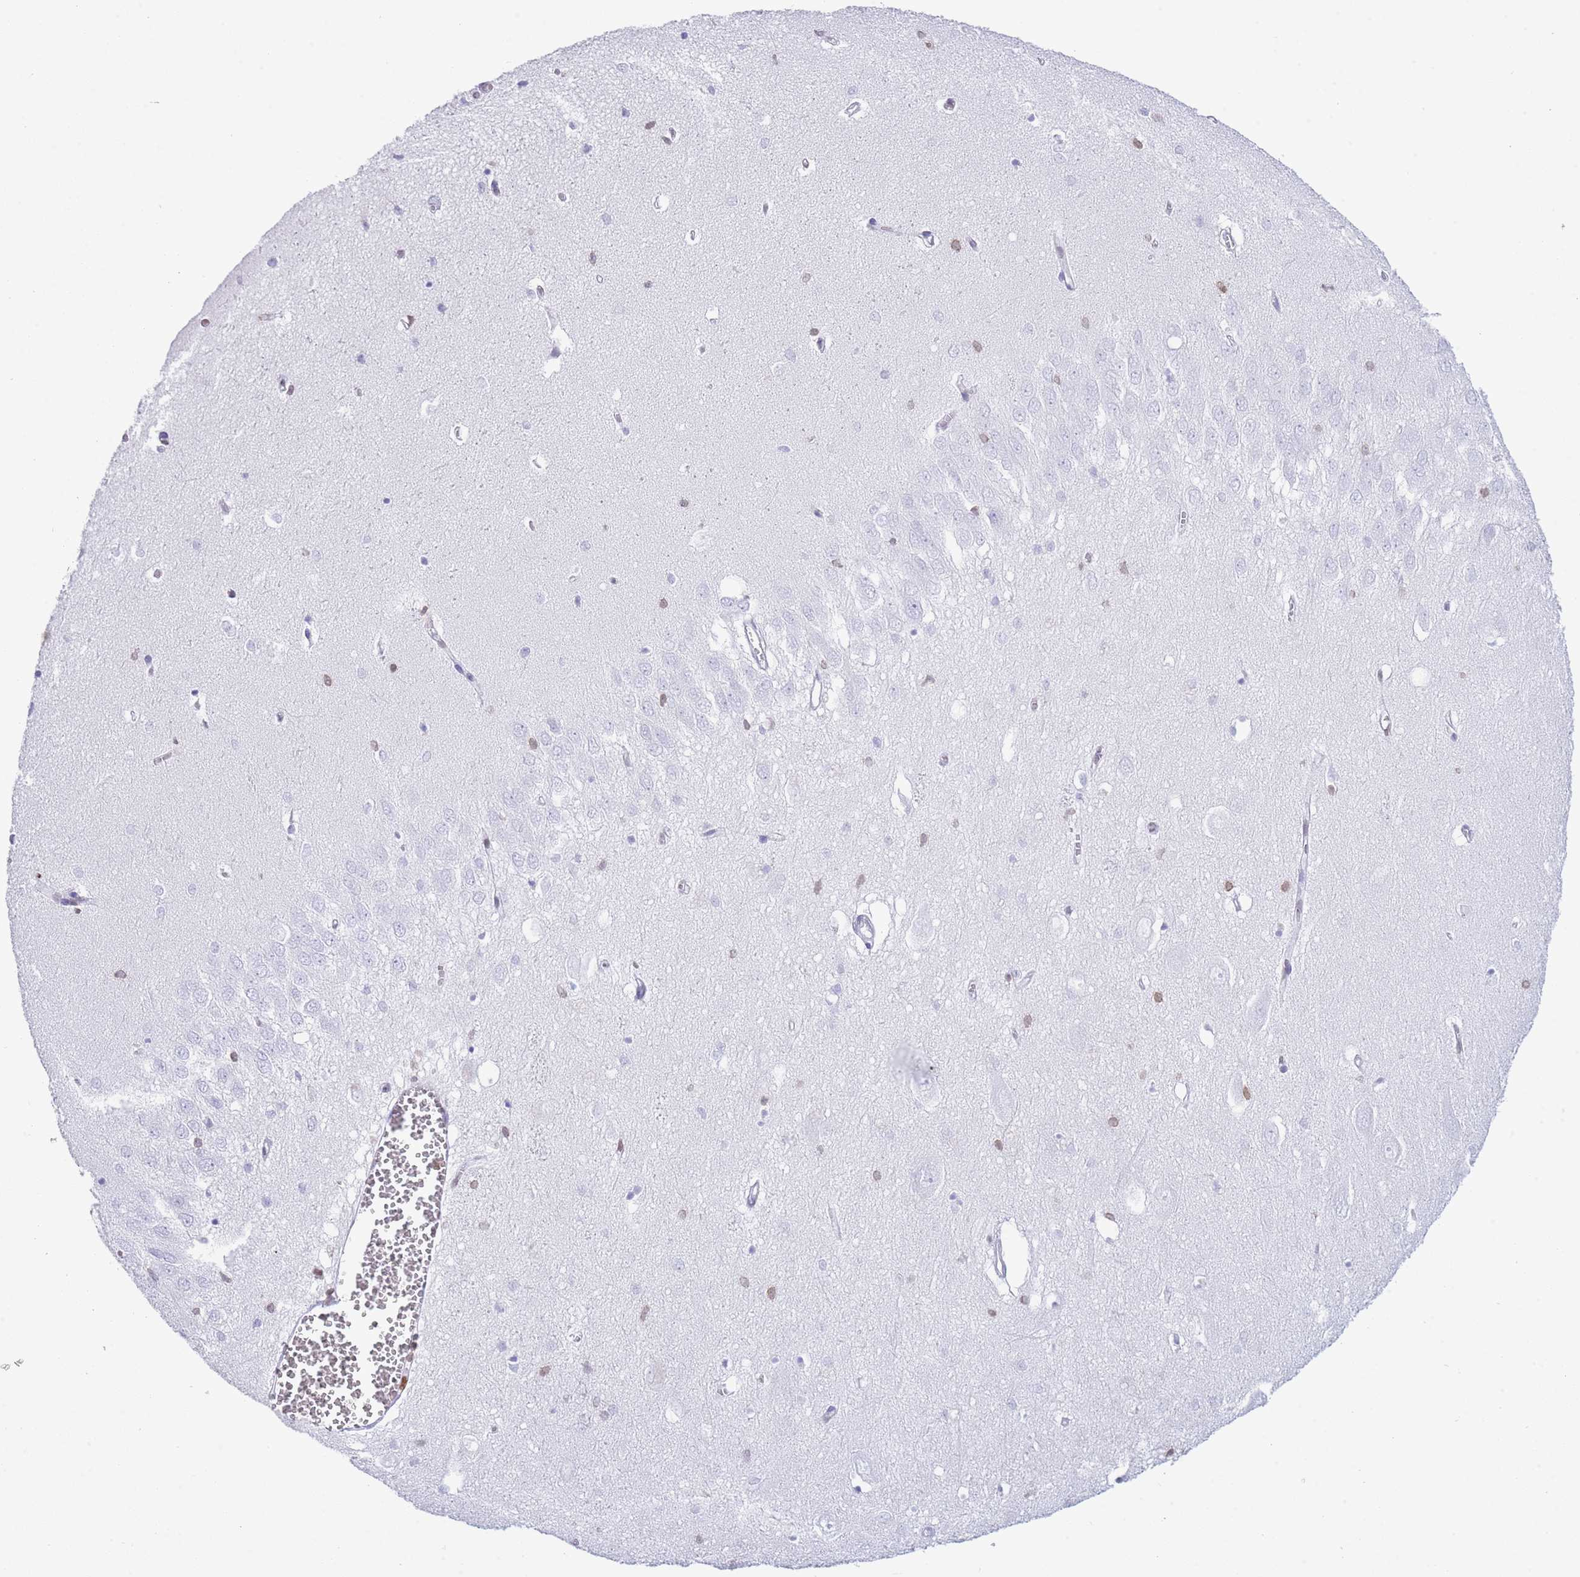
{"staining": {"intensity": "negative", "quantity": "none", "location": "none"}, "tissue": "hippocampus", "cell_type": "Glial cells", "image_type": "normal", "snomed": [{"axis": "morphology", "description": "Normal tissue, NOS"}, {"axis": "topography", "description": "Hippocampus"}], "caption": "IHC of normal hippocampus shows no expression in glial cells. The staining was performed using DAB (3,3'-diaminobenzidine) to visualize the protein expression in brown, while the nuclei were stained in blue with hematoxylin (Magnification: 20x).", "gene": "LBR", "patient": {"sex": "female", "age": 64}}